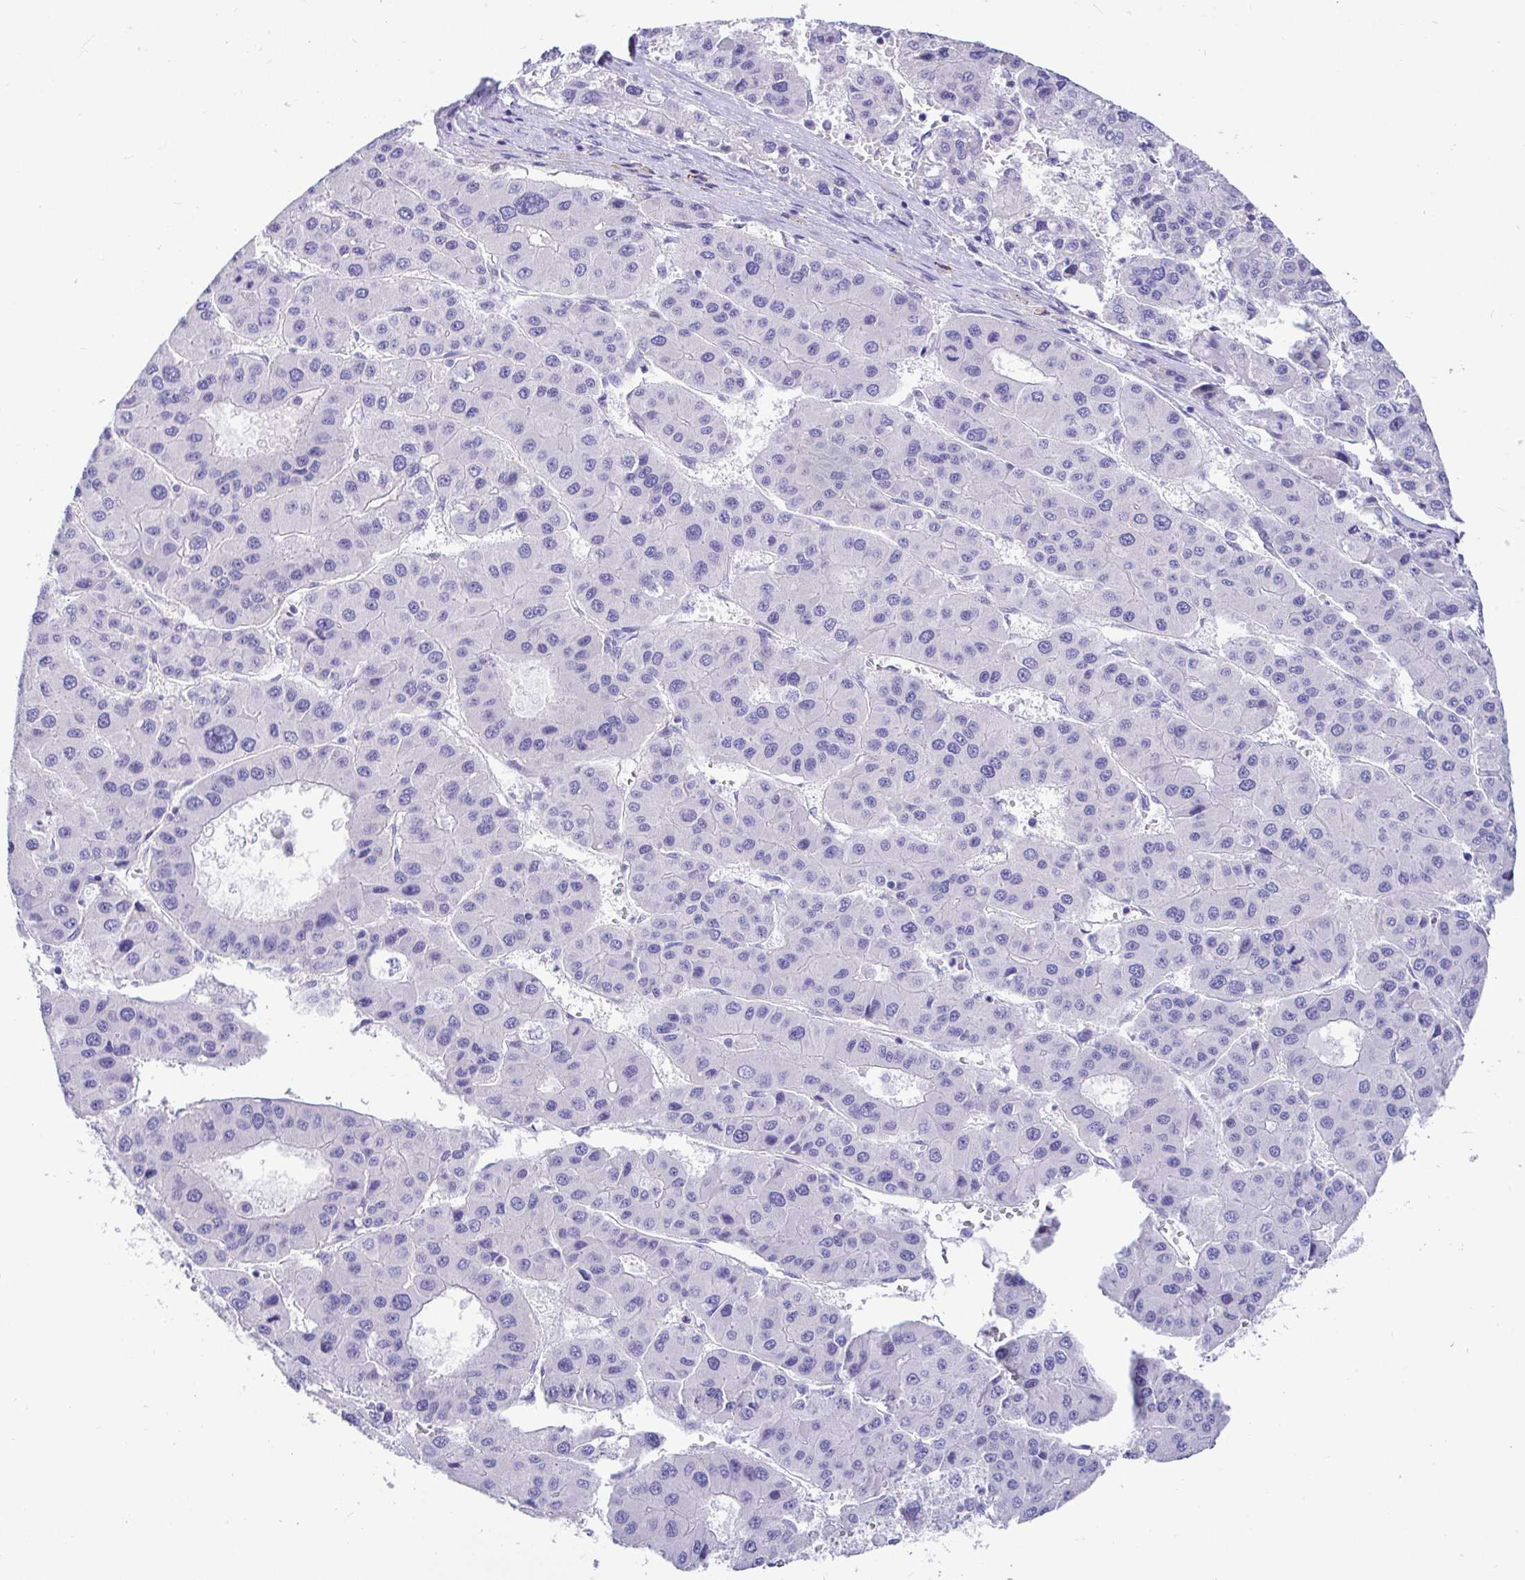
{"staining": {"intensity": "negative", "quantity": "none", "location": "none"}, "tissue": "liver cancer", "cell_type": "Tumor cells", "image_type": "cancer", "snomed": [{"axis": "morphology", "description": "Carcinoma, Hepatocellular, NOS"}, {"axis": "topography", "description": "Liver"}], "caption": "High magnification brightfield microscopy of liver cancer (hepatocellular carcinoma) stained with DAB (3,3'-diaminobenzidine) (brown) and counterstained with hematoxylin (blue): tumor cells show no significant expression.", "gene": "CCDC62", "patient": {"sex": "male", "age": 73}}